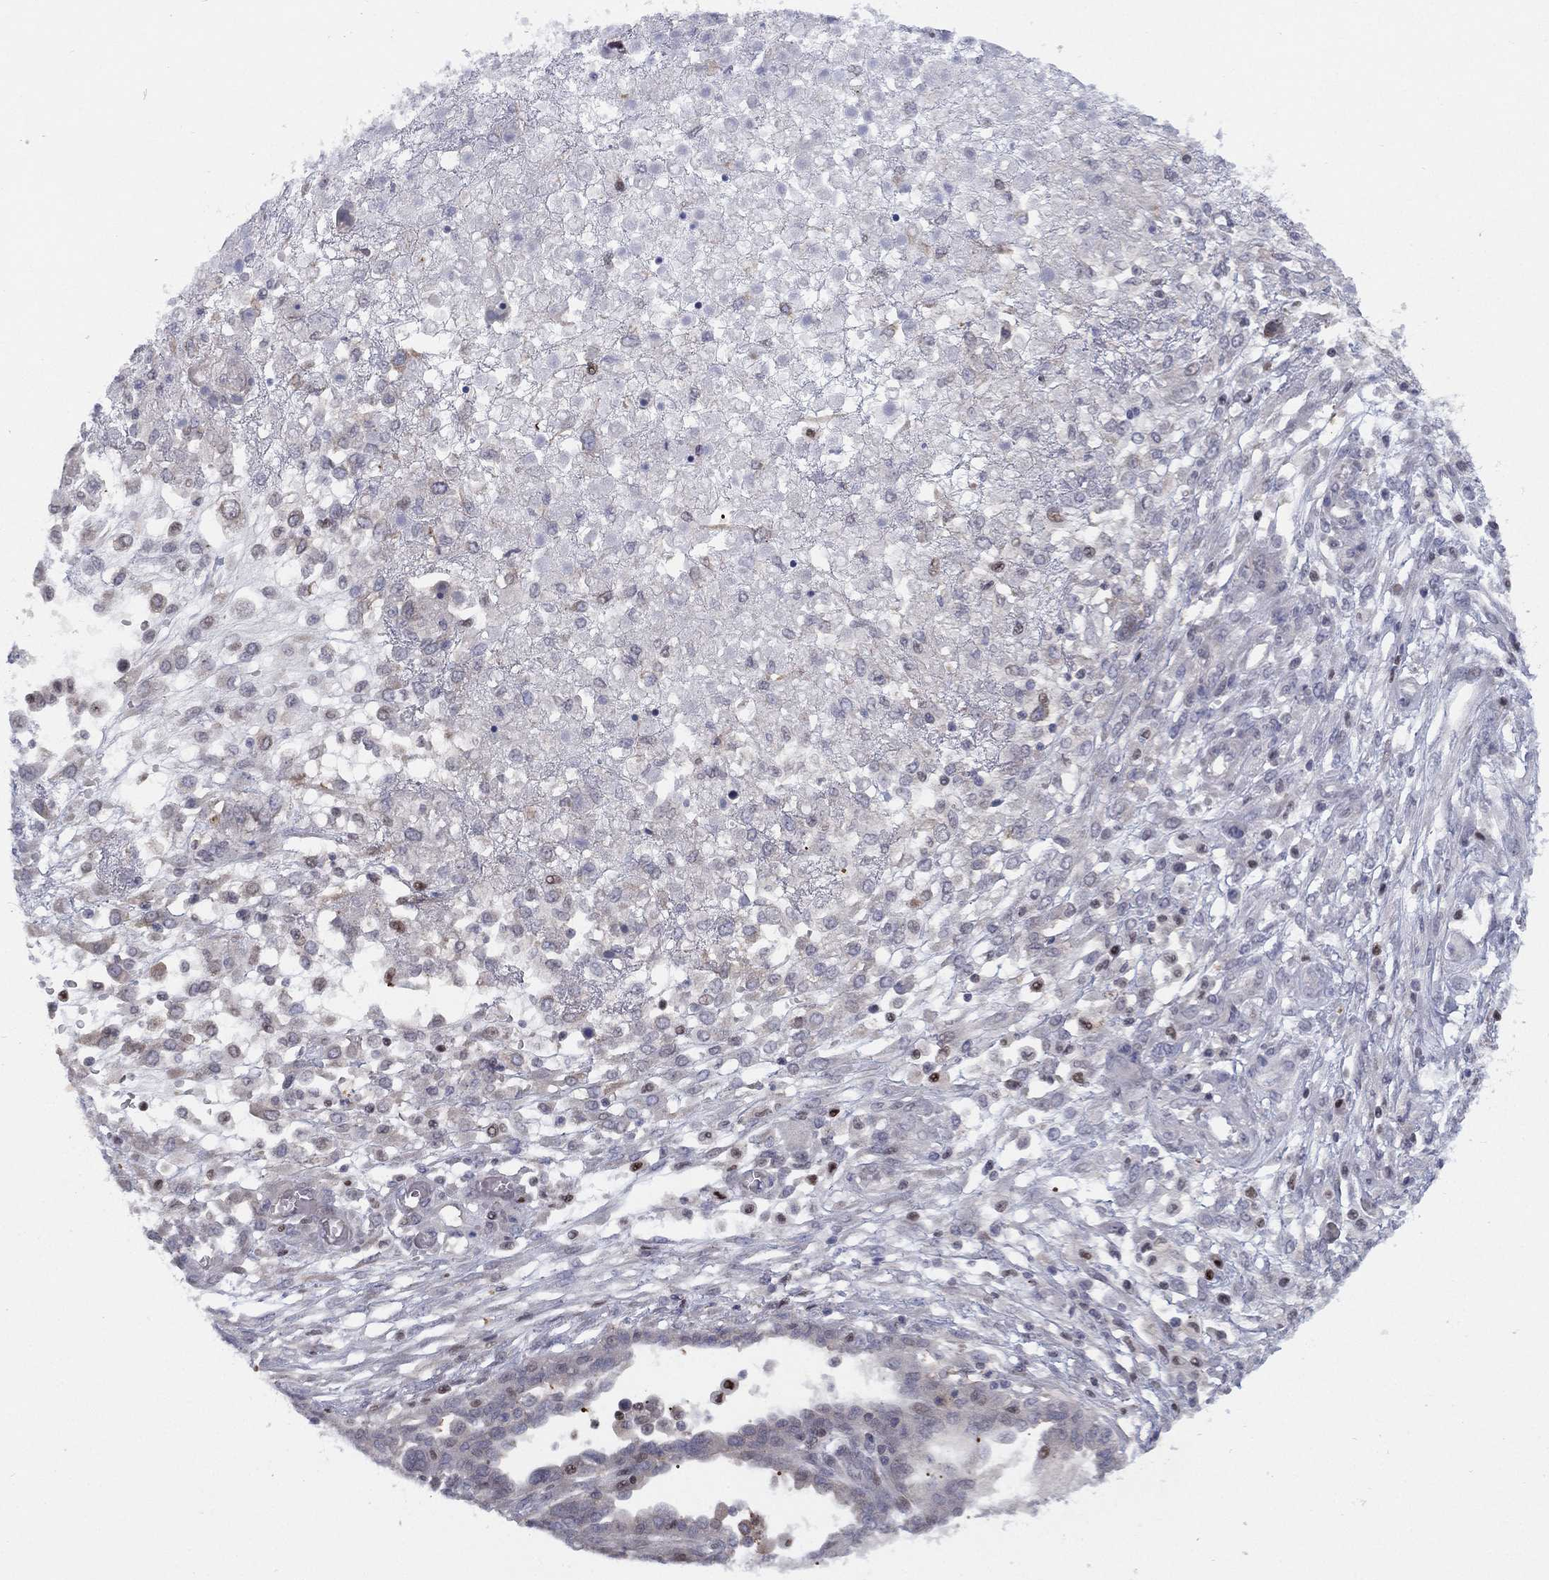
{"staining": {"intensity": "negative", "quantity": "none", "location": "none"}, "tissue": "ovarian cancer", "cell_type": "Tumor cells", "image_type": "cancer", "snomed": [{"axis": "morphology", "description": "Cystadenocarcinoma, serous, NOS"}, {"axis": "topography", "description": "Ovary"}], "caption": "A micrograph of ovarian cancer (serous cystadenocarcinoma) stained for a protein exhibits no brown staining in tumor cells. (DAB immunohistochemistry (IHC), high magnification).", "gene": "SLC4A4", "patient": {"sex": "female", "age": 67}}